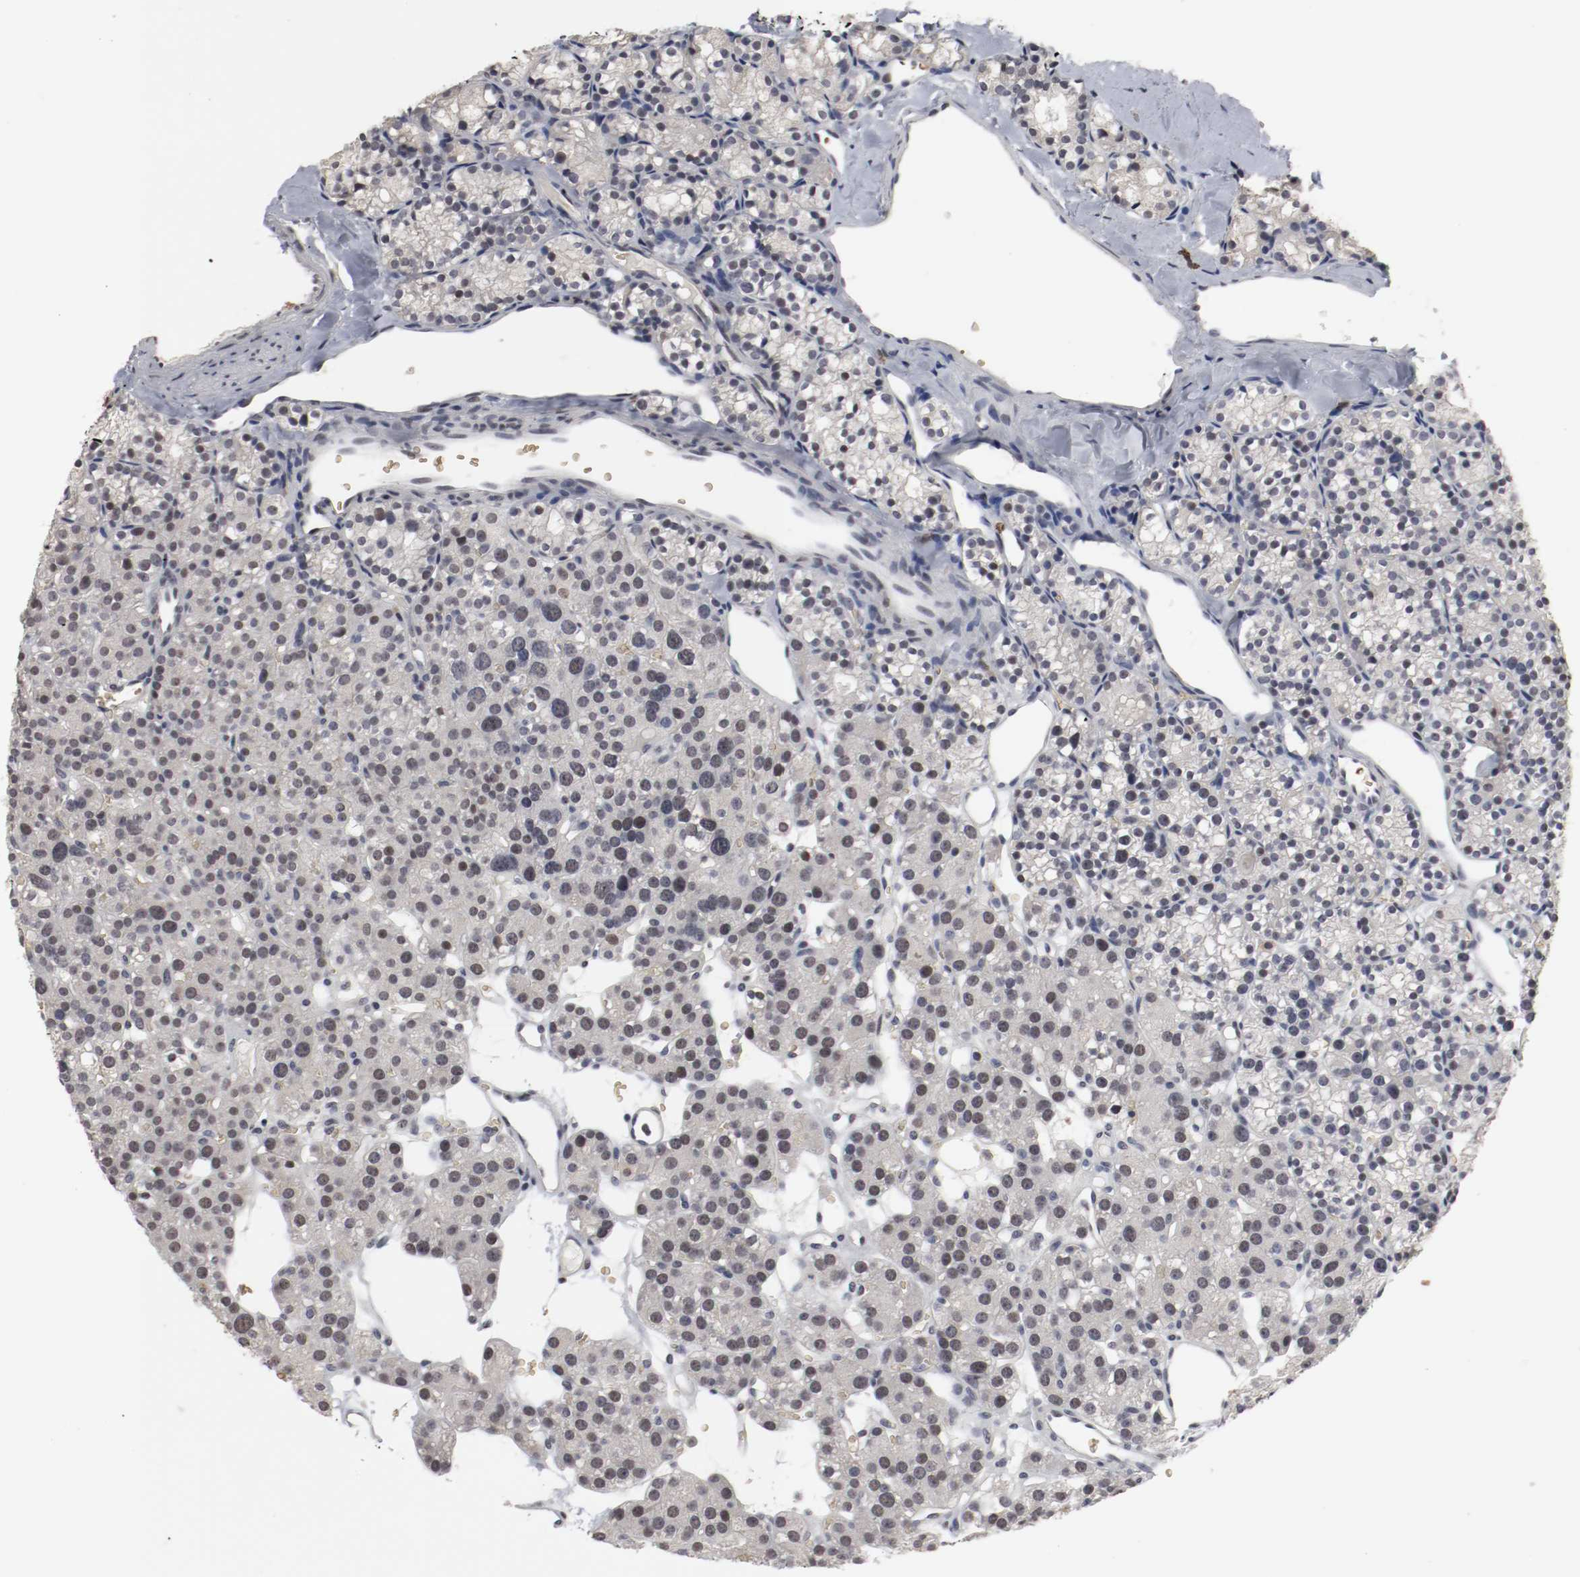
{"staining": {"intensity": "negative", "quantity": "none", "location": "none"}, "tissue": "parathyroid gland", "cell_type": "Glandular cells", "image_type": "normal", "snomed": [{"axis": "morphology", "description": "Normal tissue, NOS"}, {"axis": "topography", "description": "Parathyroid gland"}], "caption": "The IHC histopathology image has no significant staining in glandular cells of parathyroid gland. (Brightfield microscopy of DAB immunohistochemistry at high magnification).", "gene": "JUND", "patient": {"sex": "female", "age": 64}}